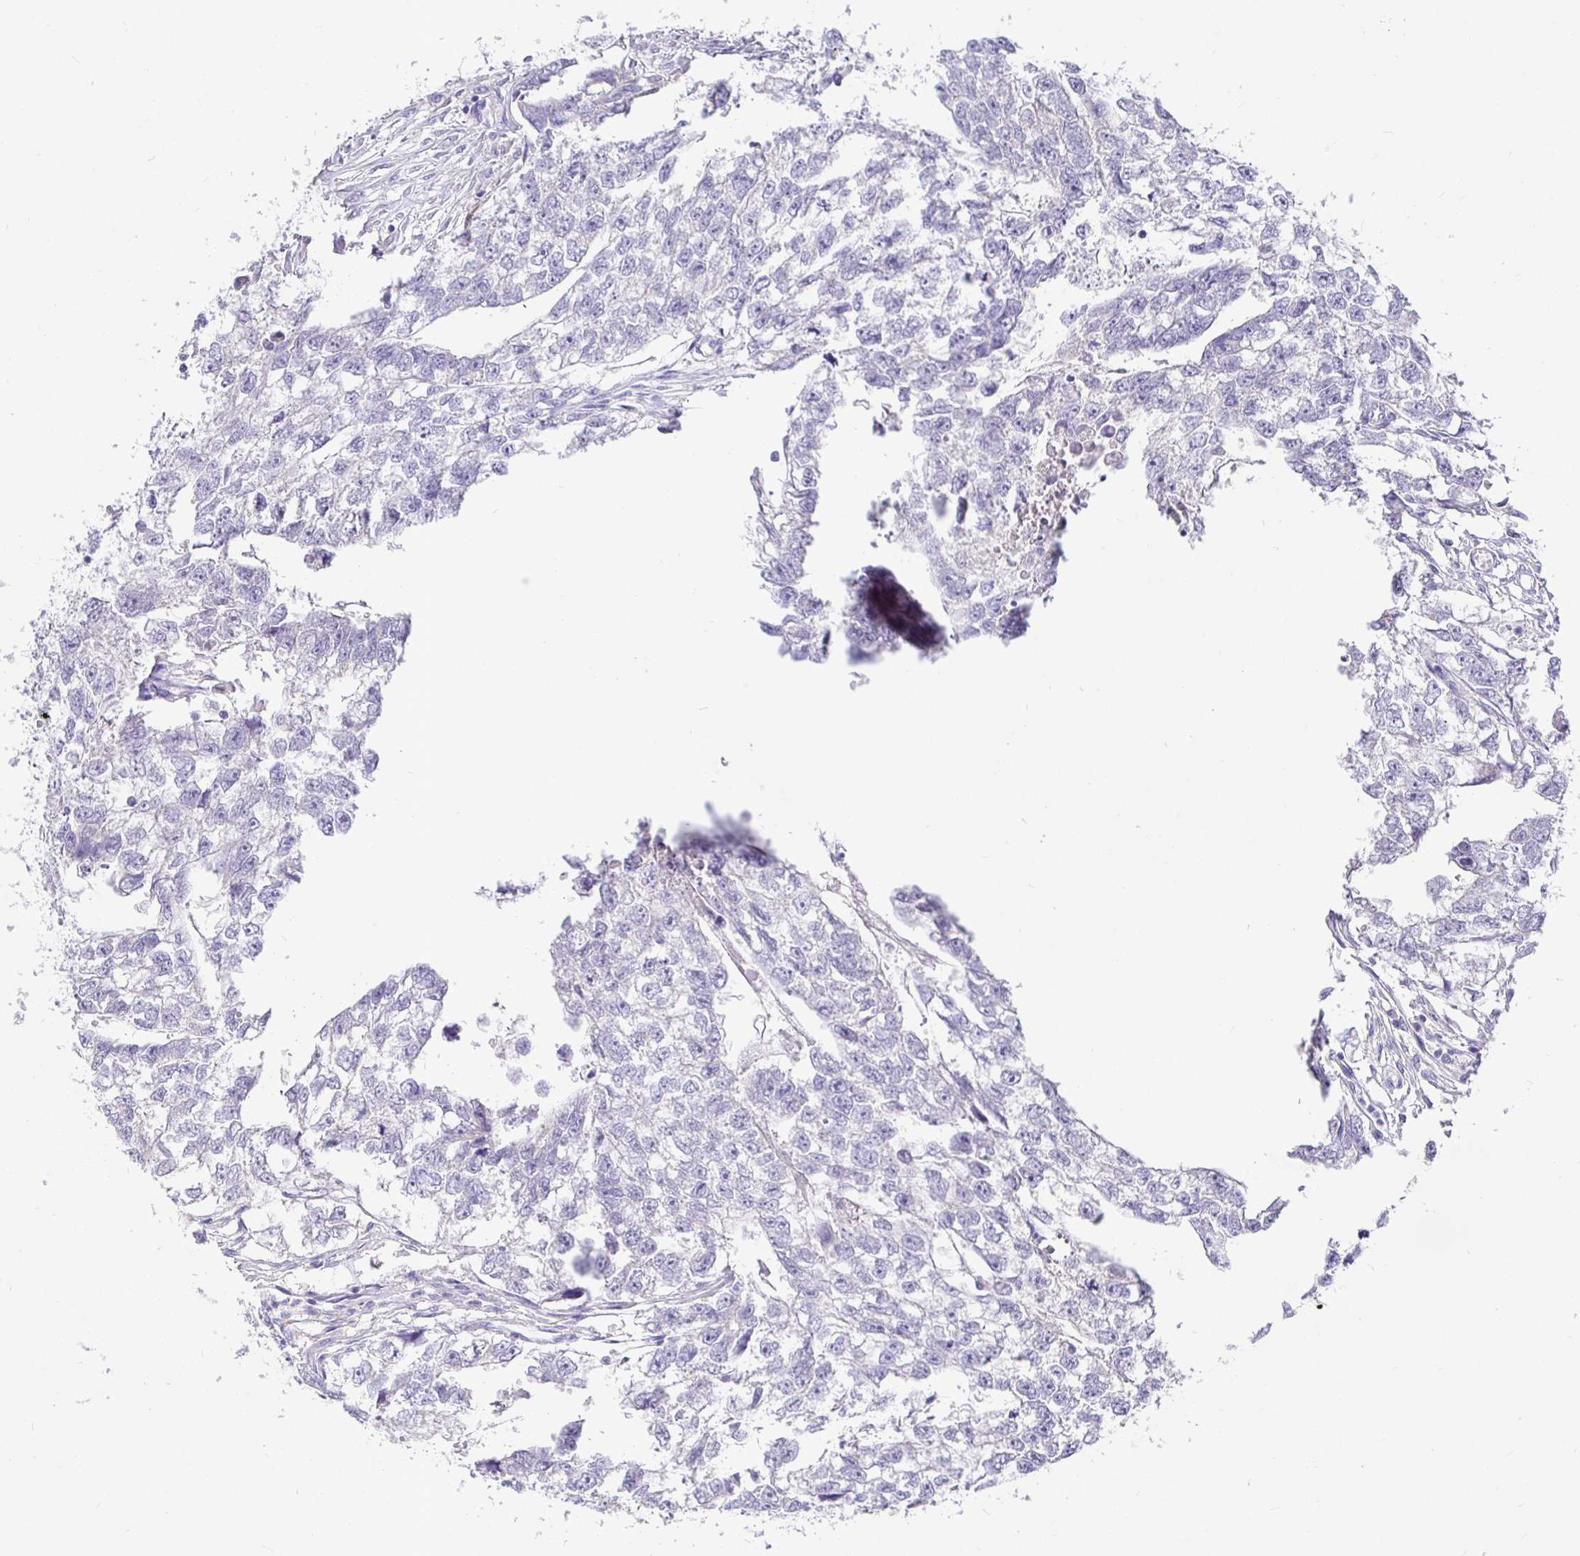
{"staining": {"intensity": "negative", "quantity": "none", "location": "none"}, "tissue": "testis cancer", "cell_type": "Tumor cells", "image_type": "cancer", "snomed": [{"axis": "morphology", "description": "Carcinoma, Embryonal, NOS"}, {"axis": "morphology", "description": "Teratoma, malignant, NOS"}, {"axis": "topography", "description": "Testis"}], "caption": "There is no significant expression in tumor cells of testis cancer. The staining was performed using DAB to visualize the protein expression in brown, while the nuclei were stained in blue with hematoxylin (Magnification: 20x).", "gene": "TPTE", "patient": {"sex": "male", "age": 44}}